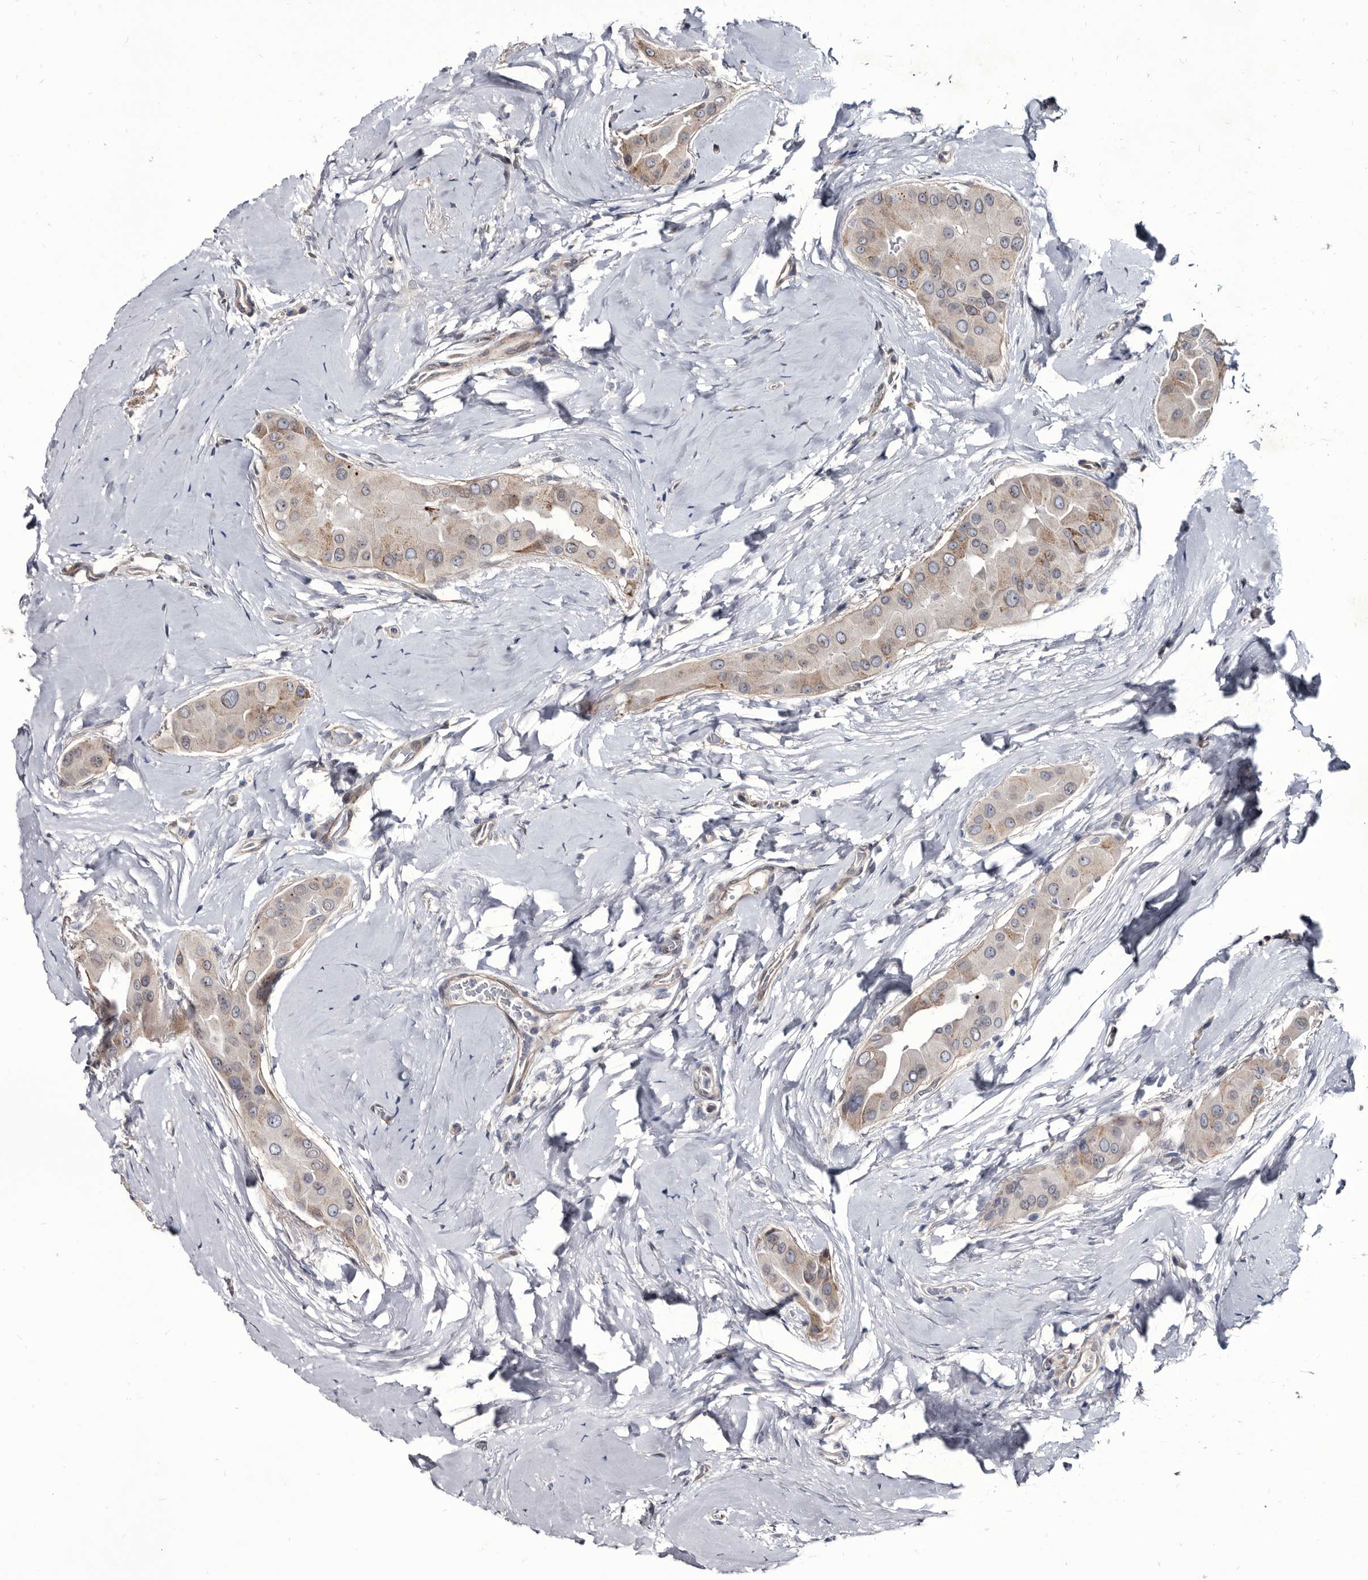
{"staining": {"intensity": "weak", "quantity": "25%-75%", "location": "cytoplasmic/membranous"}, "tissue": "thyroid cancer", "cell_type": "Tumor cells", "image_type": "cancer", "snomed": [{"axis": "morphology", "description": "Papillary adenocarcinoma, NOS"}, {"axis": "topography", "description": "Thyroid gland"}], "caption": "Protein expression analysis of papillary adenocarcinoma (thyroid) demonstrates weak cytoplasmic/membranous positivity in approximately 25%-75% of tumor cells.", "gene": "PROM1", "patient": {"sex": "male", "age": 33}}